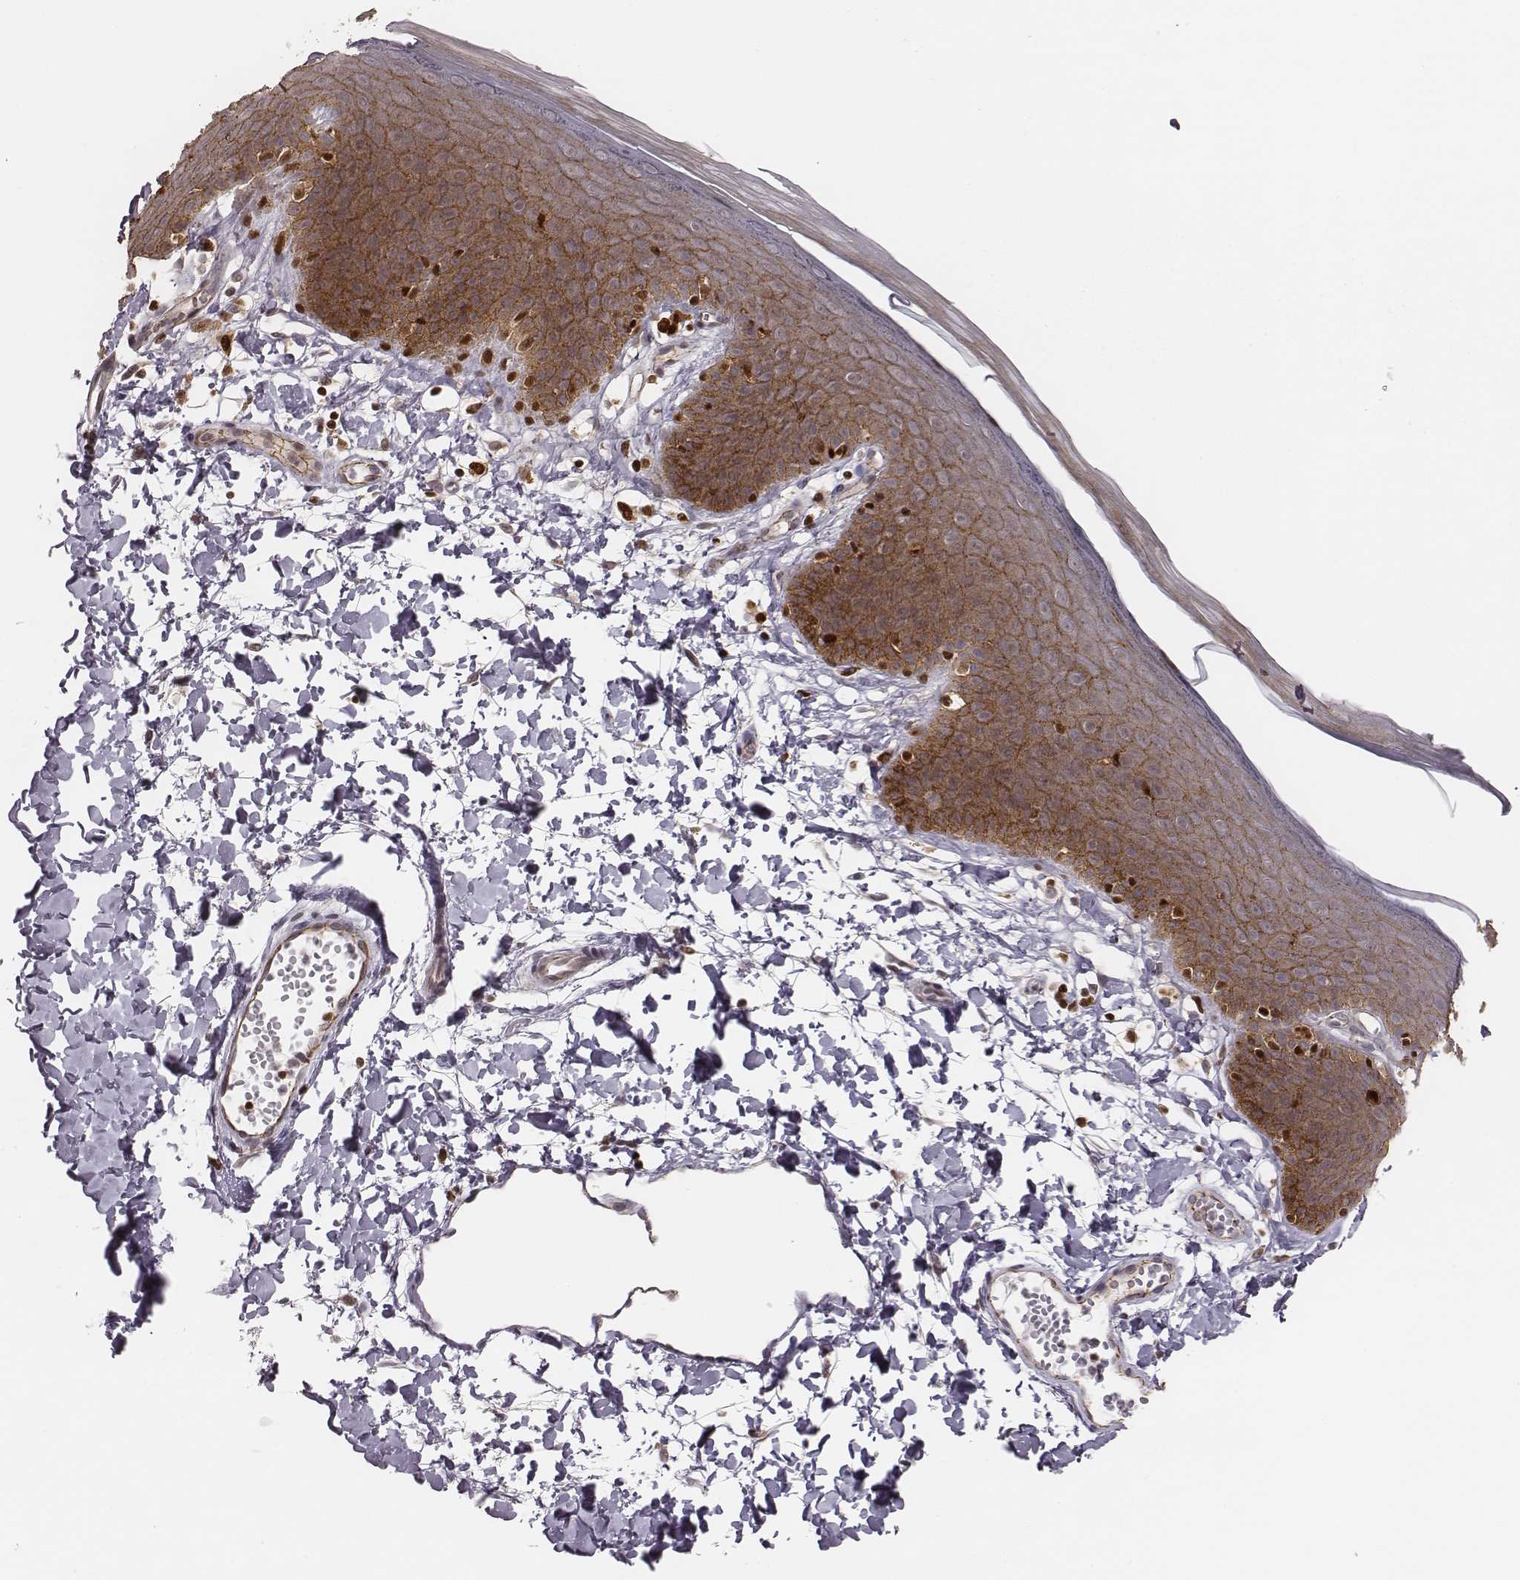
{"staining": {"intensity": "moderate", "quantity": ">75%", "location": "cytoplasmic/membranous"}, "tissue": "skin", "cell_type": "Epidermal cells", "image_type": "normal", "snomed": [{"axis": "morphology", "description": "Normal tissue, NOS"}, {"axis": "topography", "description": "Anal"}], "caption": "Immunohistochemistry micrograph of normal human skin stained for a protein (brown), which shows medium levels of moderate cytoplasmic/membranous expression in approximately >75% of epidermal cells.", "gene": "WDR59", "patient": {"sex": "male", "age": 53}}